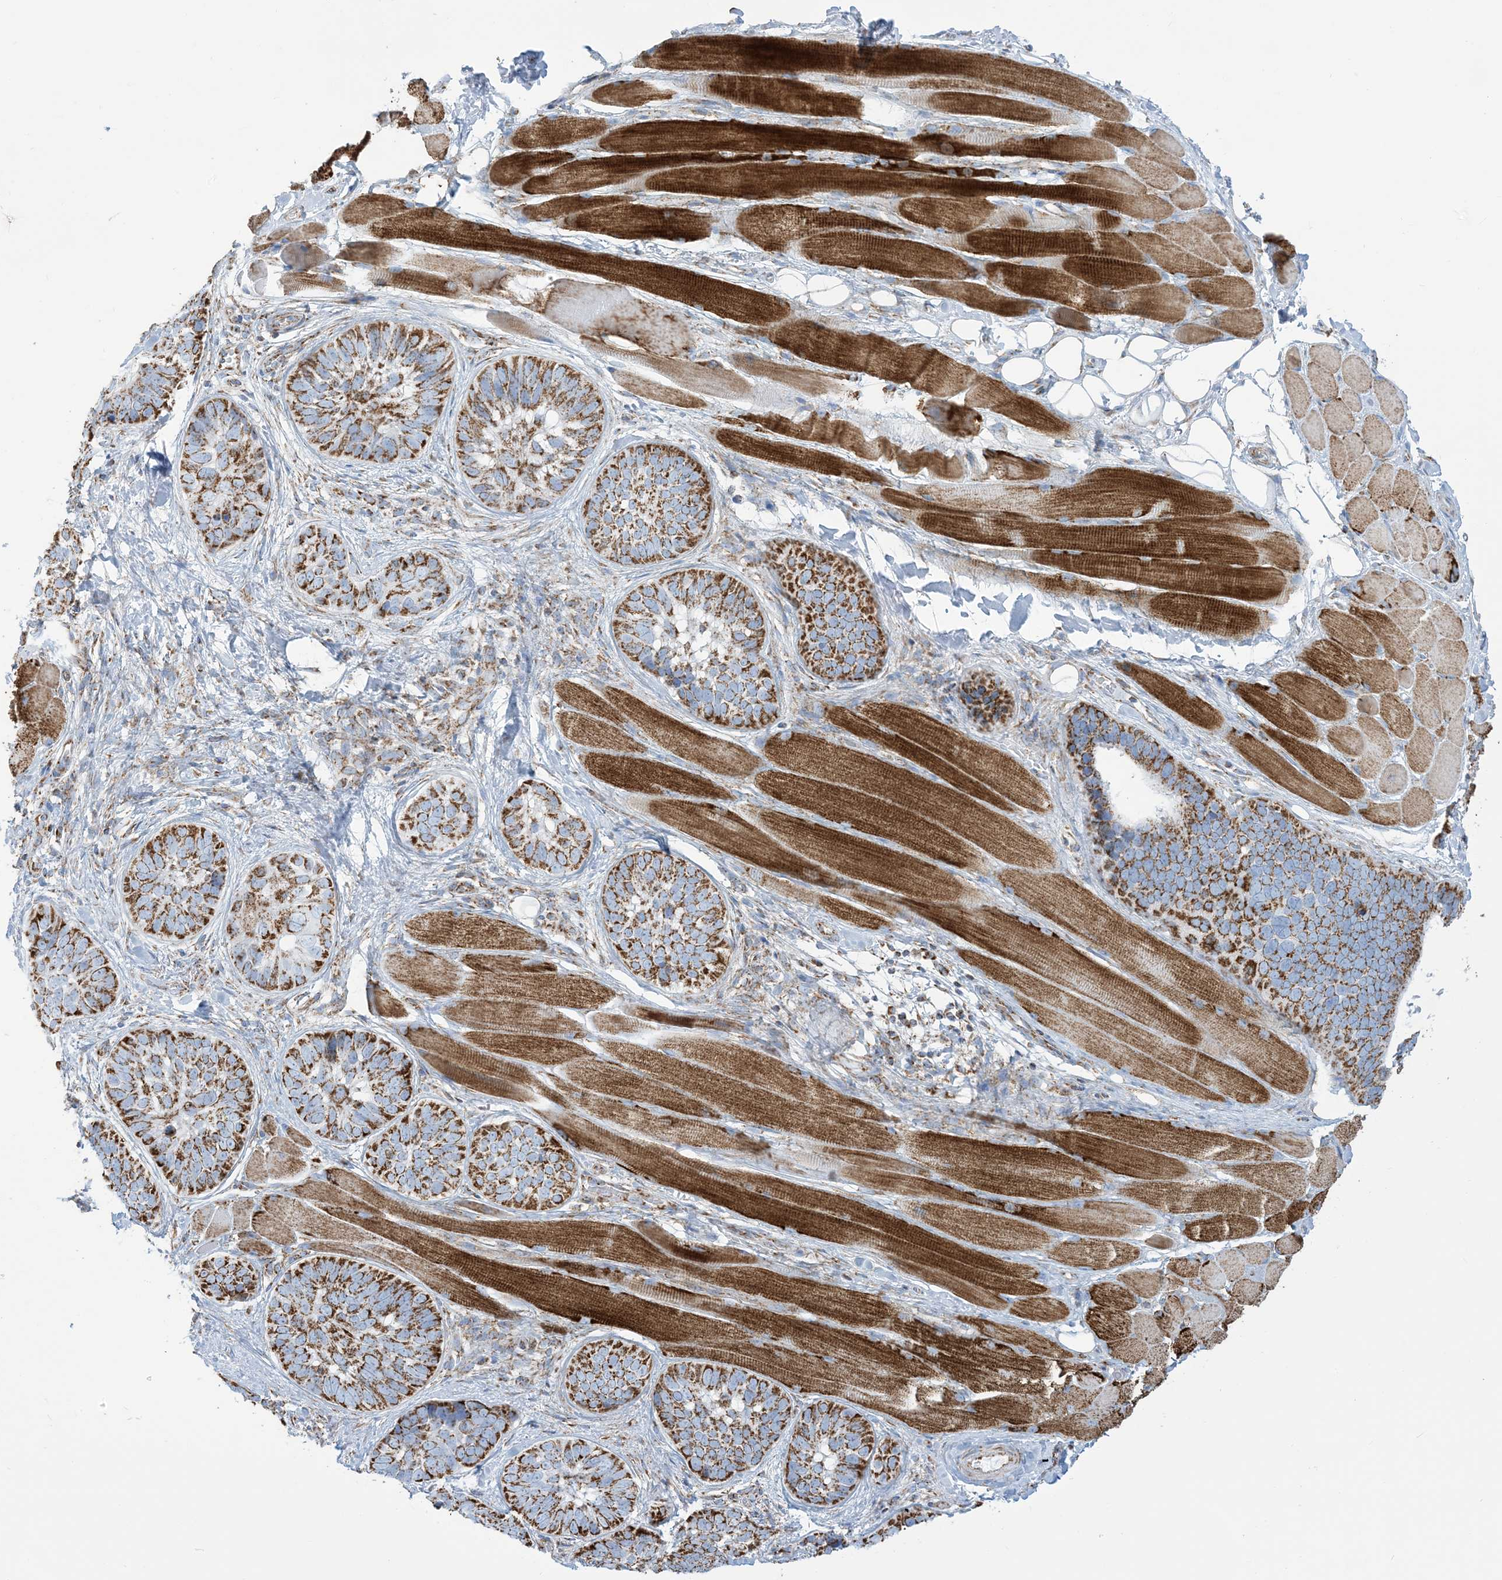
{"staining": {"intensity": "strong", "quantity": ">75%", "location": "cytoplasmic/membranous"}, "tissue": "skin cancer", "cell_type": "Tumor cells", "image_type": "cancer", "snomed": [{"axis": "morphology", "description": "Basal cell carcinoma"}, {"axis": "topography", "description": "Skin"}], "caption": "Immunohistochemistry (IHC) photomicrograph of human basal cell carcinoma (skin) stained for a protein (brown), which exhibits high levels of strong cytoplasmic/membranous expression in approximately >75% of tumor cells.", "gene": "SAMM50", "patient": {"sex": "male", "age": 62}}